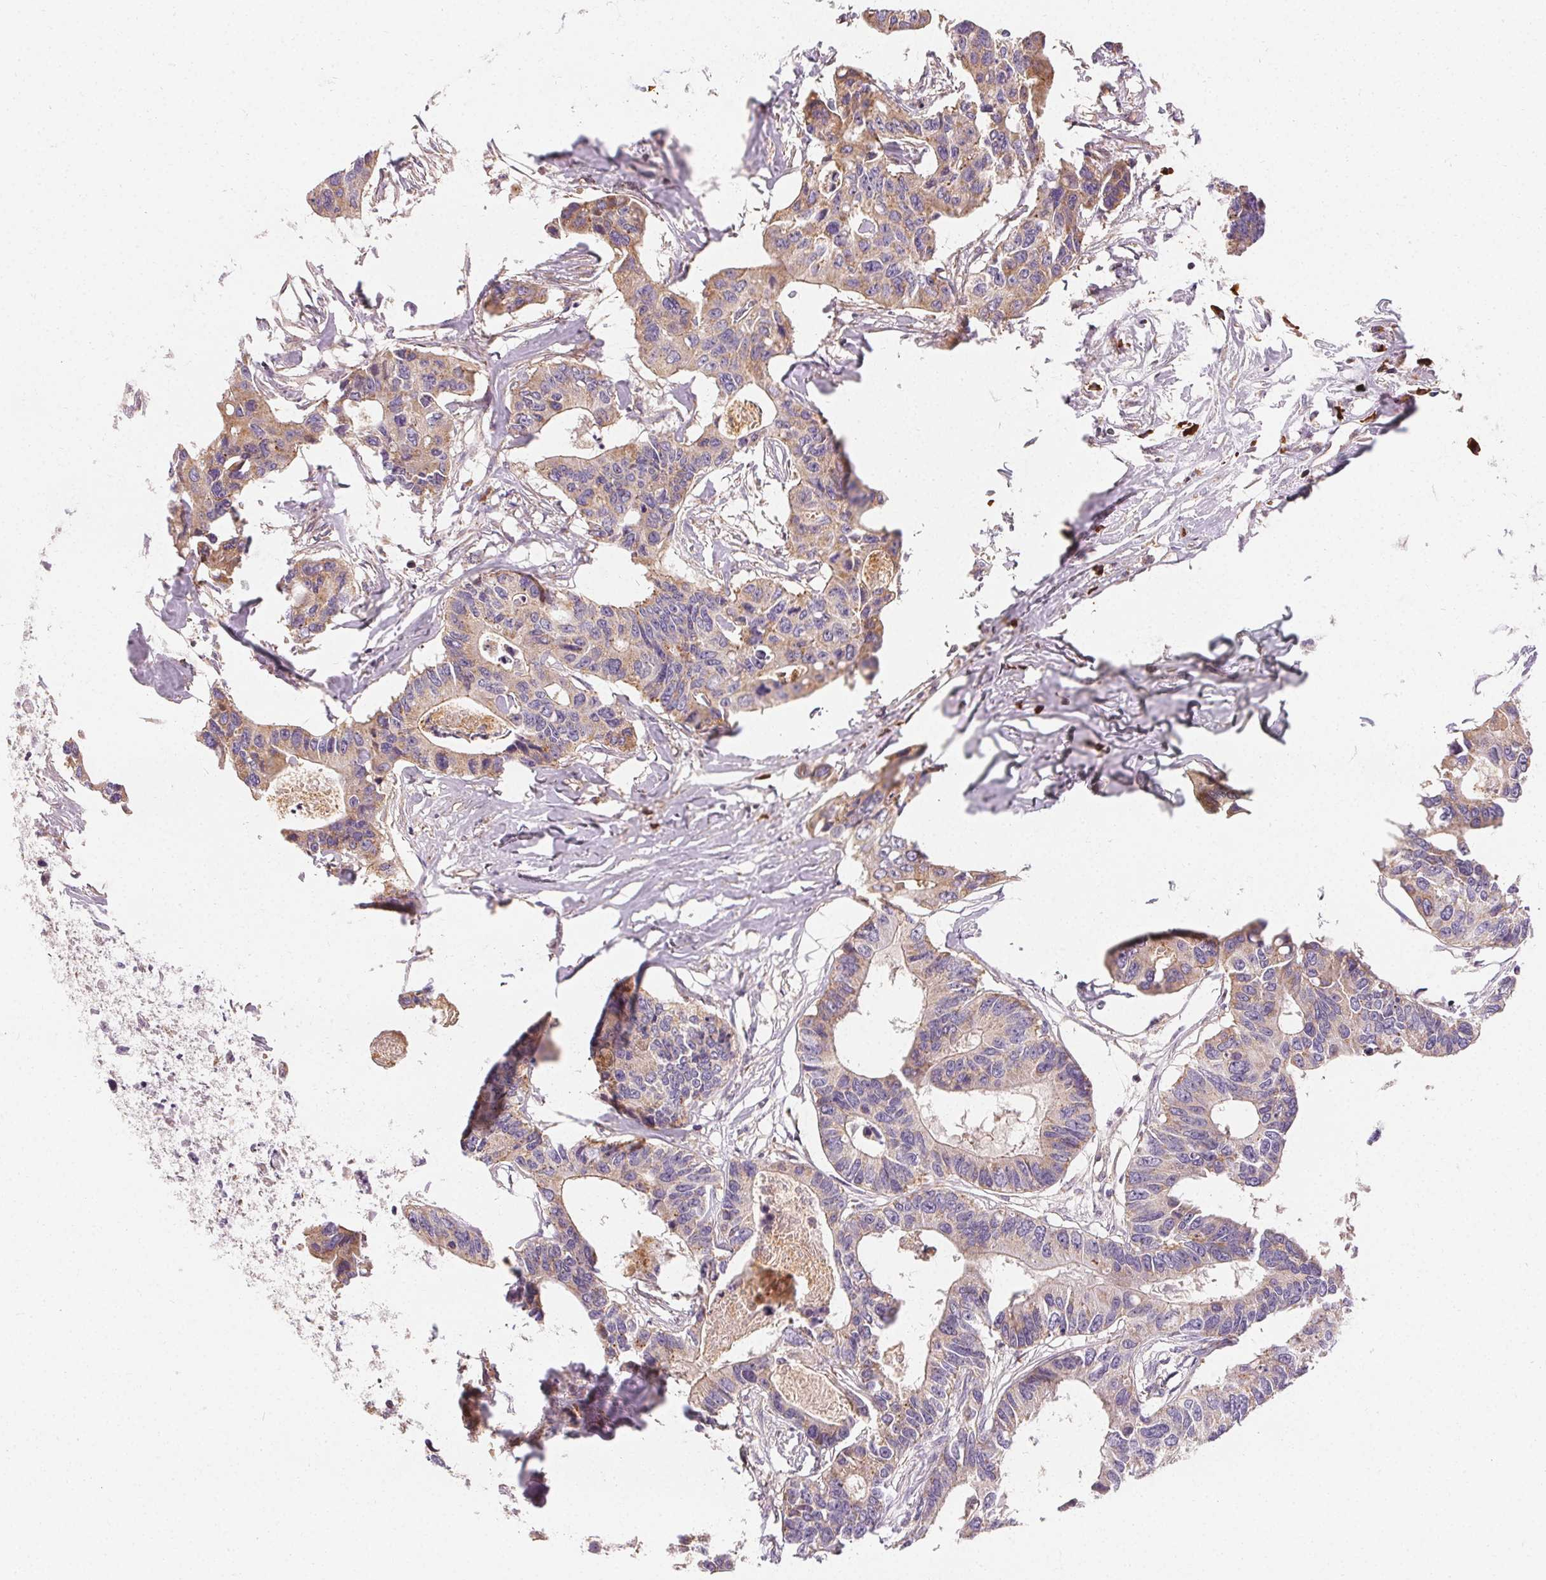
{"staining": {"intensity": "weak", "quantity": "25%-75%", "location": "cytoplasmic/membranous"}, "tissue": "colorectal cancer", "cell_type": "Tumor cells", "image_type": "cancer", "snomed": [{"axis": "morphology", "description": "Adenocarcinoma, NOS"}, {"axis": "topography", "description": "Rectum"}], "caption": "High-magnification brightfield microscopy of colorectal cancer stained with DAB (3,3'-diaminobenzidine) (brown) and counterstained with hematoxylin (blue). tumor cells exhibit weak cytoplasmic/membranous expression is identified in about25%-75% of cells.", "gene": "APLP1", "patient": {"sex": "male", "age": 57}}